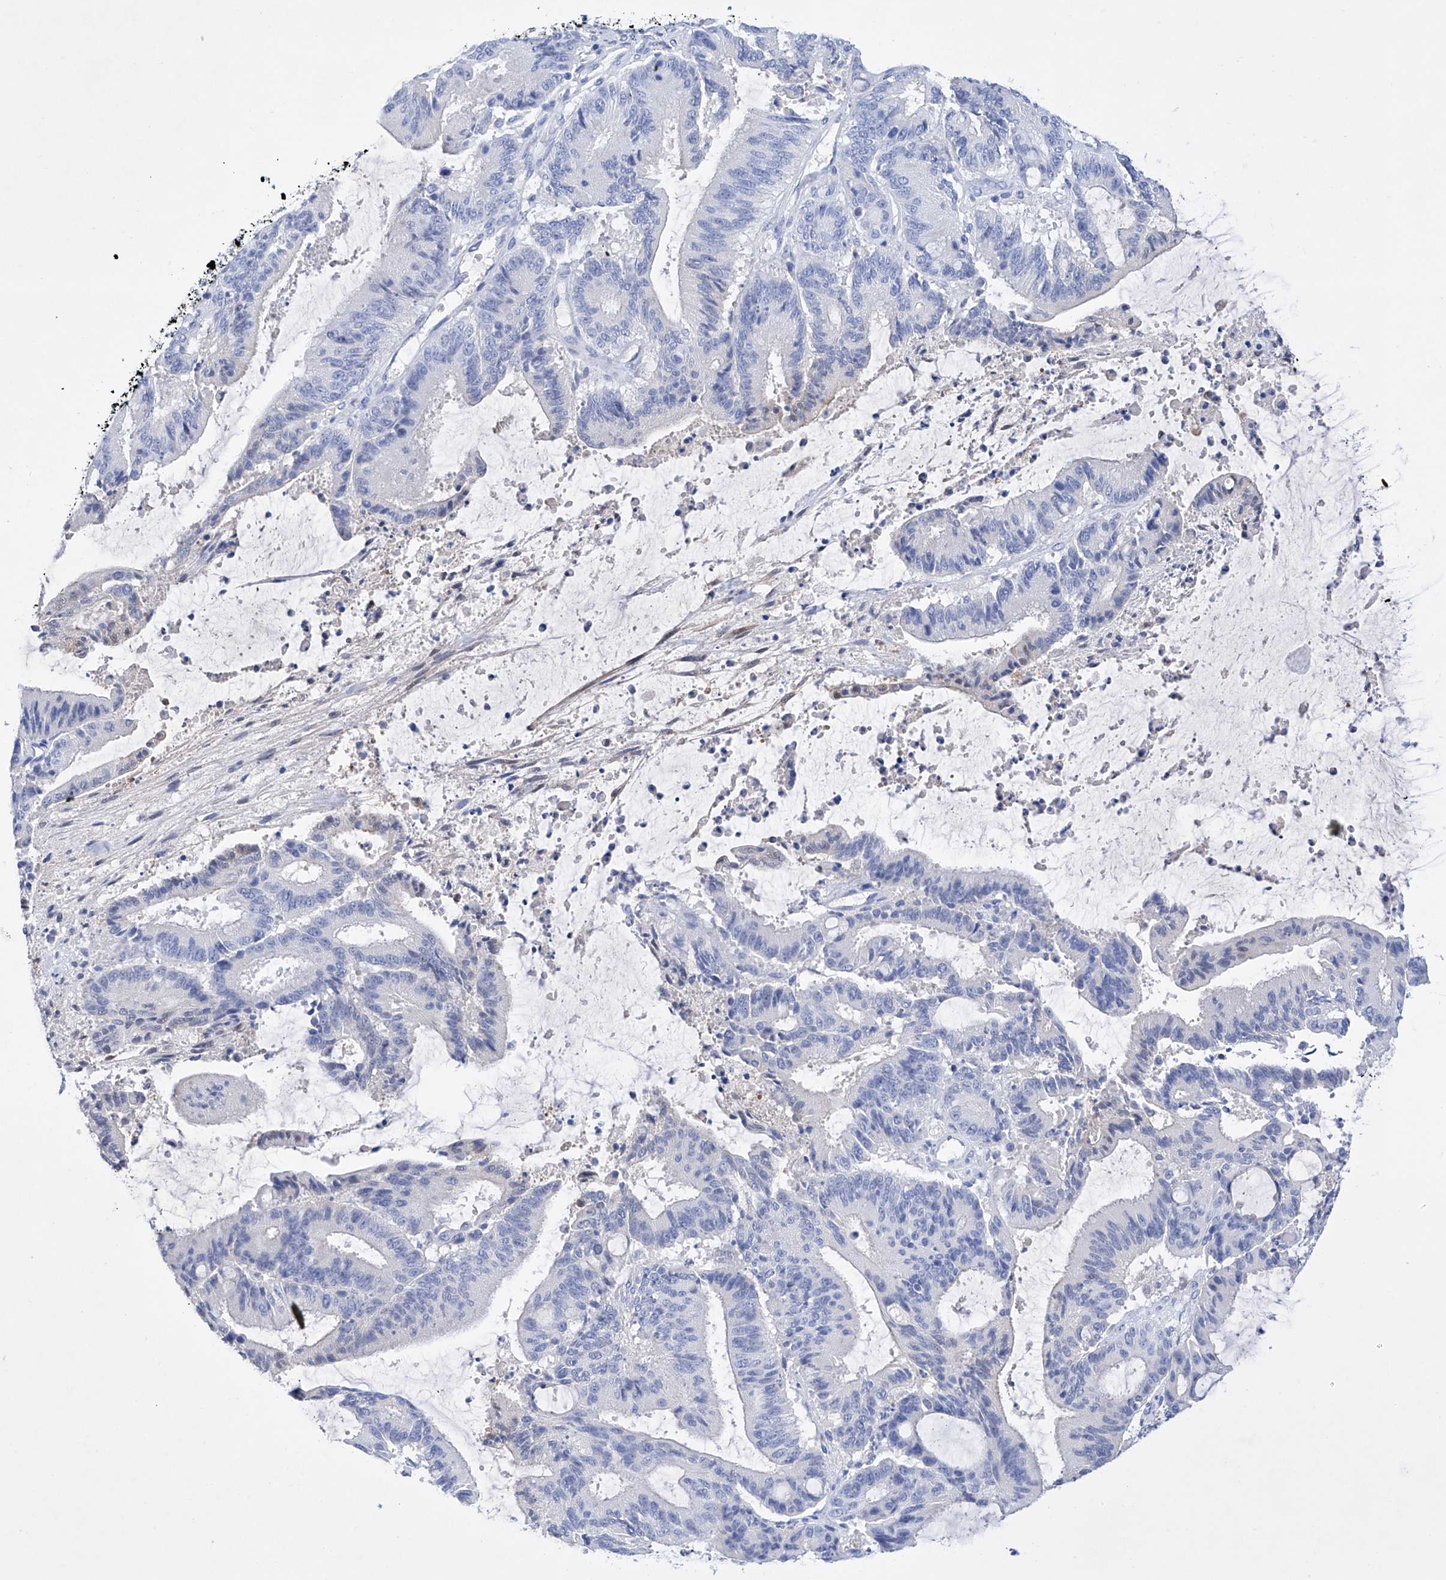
{"staining": {"intensity": "negative", "quantity": "none", "location": "none"}, "tissue": "liver cancer", "cell_type": "Tumor cells", "image_type": "cancer", "snomed": [{"axis": "morphology", "description": "Normal tissue, NOS"}, {"axis": "morphology", "description": "Cholangiocarcinoma"}, {"axis": "topography", "description": "Liver"}, {"axis": "topography", "description": "Peripheral nerve tissue"}], "caption": "A histopathology image of human liver cancer (cholangiocarcinoma) is negative for staining in tumor cells. Brightfield microscopy of immunohistochemistry stained with DAB (3,3'-diaminobenzidine) (brown) and hematoxylin (blue), captured at high magnification.", "gene": "LURAP1", "patient": {"sex": "female", "age": 73}}